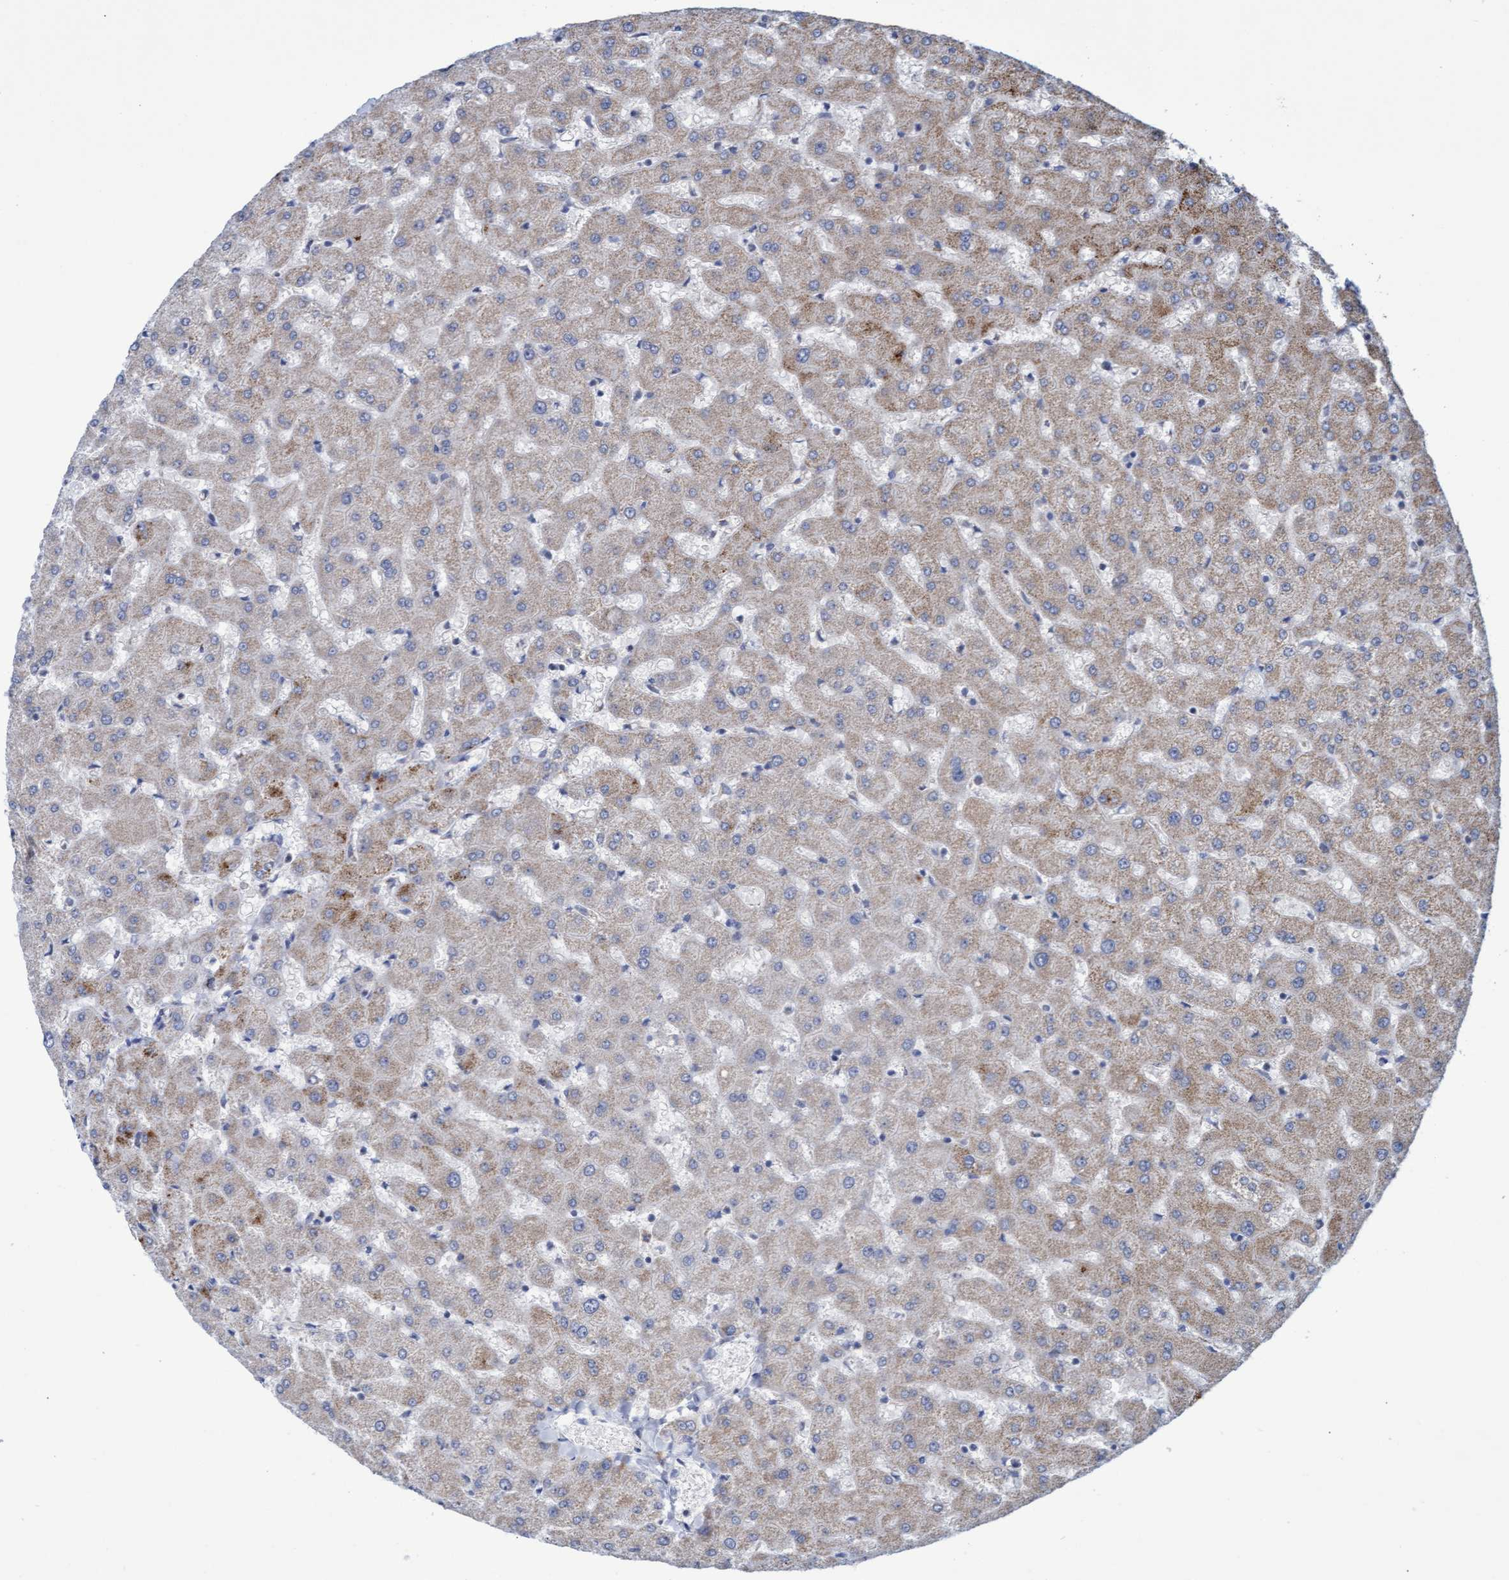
{"staining": {"intensity": "weak", "quantity": "25%-75%", "location": "cytoplasmic/membranous"}, "tissue": "liver", "cell_type": "Cholangiocytes", "image_type": "normal", "snomed": [{"axis": "morphology", "description": "Normal tissue, NOS"}, {"axis": "topography", "description": "Liver"}], "caption": "Benign liver exhibits weak cytoplasmic/membranous expression in about 25%-75% of cholangiocytes Using DAB (brown) and hematoxylin (blue) stains, captured at high magnification using brightfield microscopy..", "gene": "ZNF750", "patient": {"sex": "female", "age": 63}}